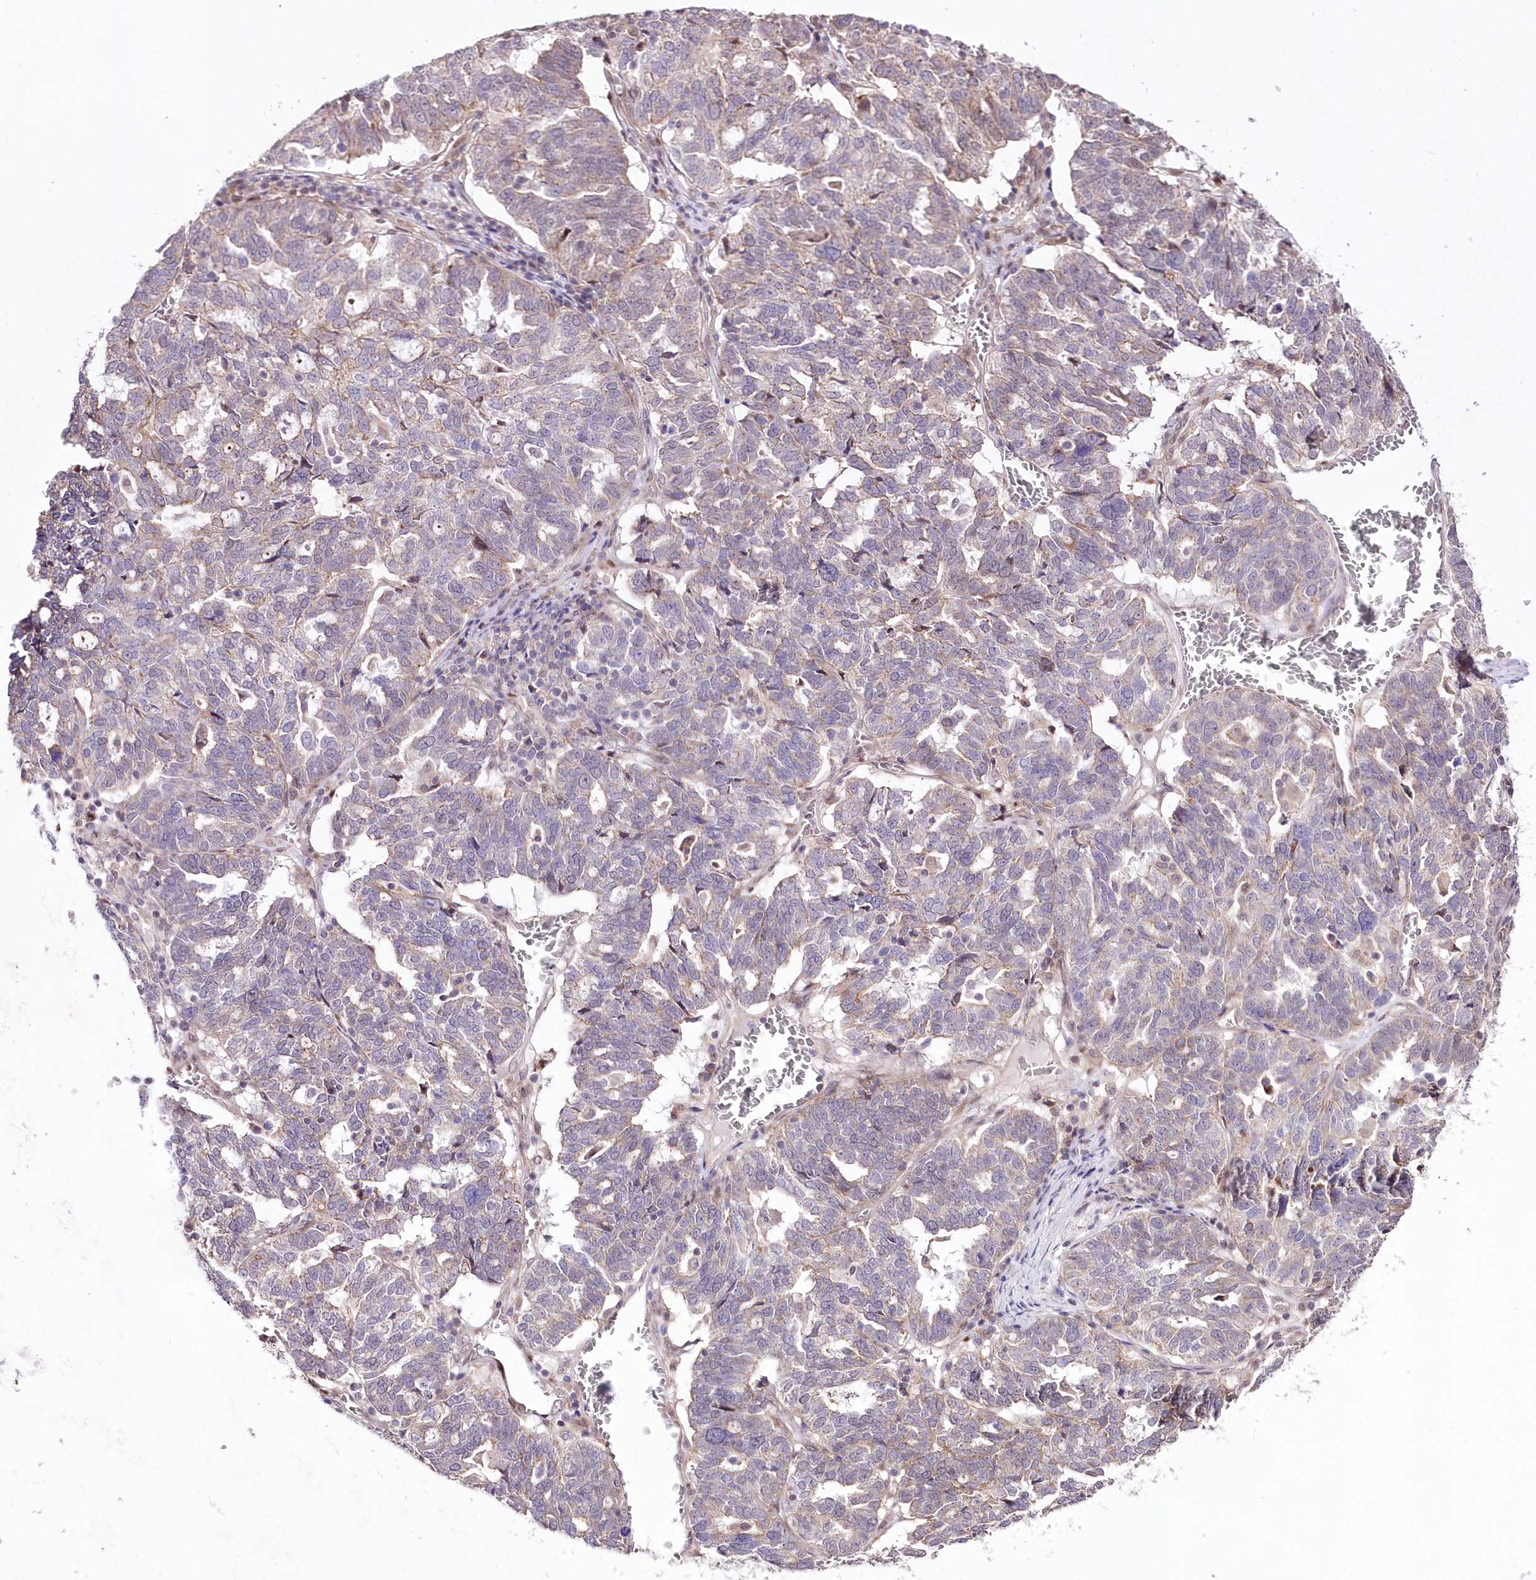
{"staining": {"intensity": "moderate", "quantity": "<25%", "location": "cytoplasmic/membranous"}, "tissue": "ovarian cancer", "cell_type": "Tumor cells", "image_type": "cancer", "snomed": [{"axis": "morphology", "description": "Cystadenocarcinoma, serous, NOS"}, {"axis": "topography", "description": "Ovary"}], "caption": "High-magnification brightfield microscopy of serous cystadenocarcinoma (ovarian) stained with DAB (brown) and counterstained with hematoxylin (blue). tumor cells exhibit moderate cytoplasmic/membranous expression is appreciated in about<25% of cells. (Stains: DAB in brown, nuclei in blue, Microscopy: brightfield microscopy at high magnification).", "gene": "FAM241B", "patient": {"sex": "female", "age": 59}}